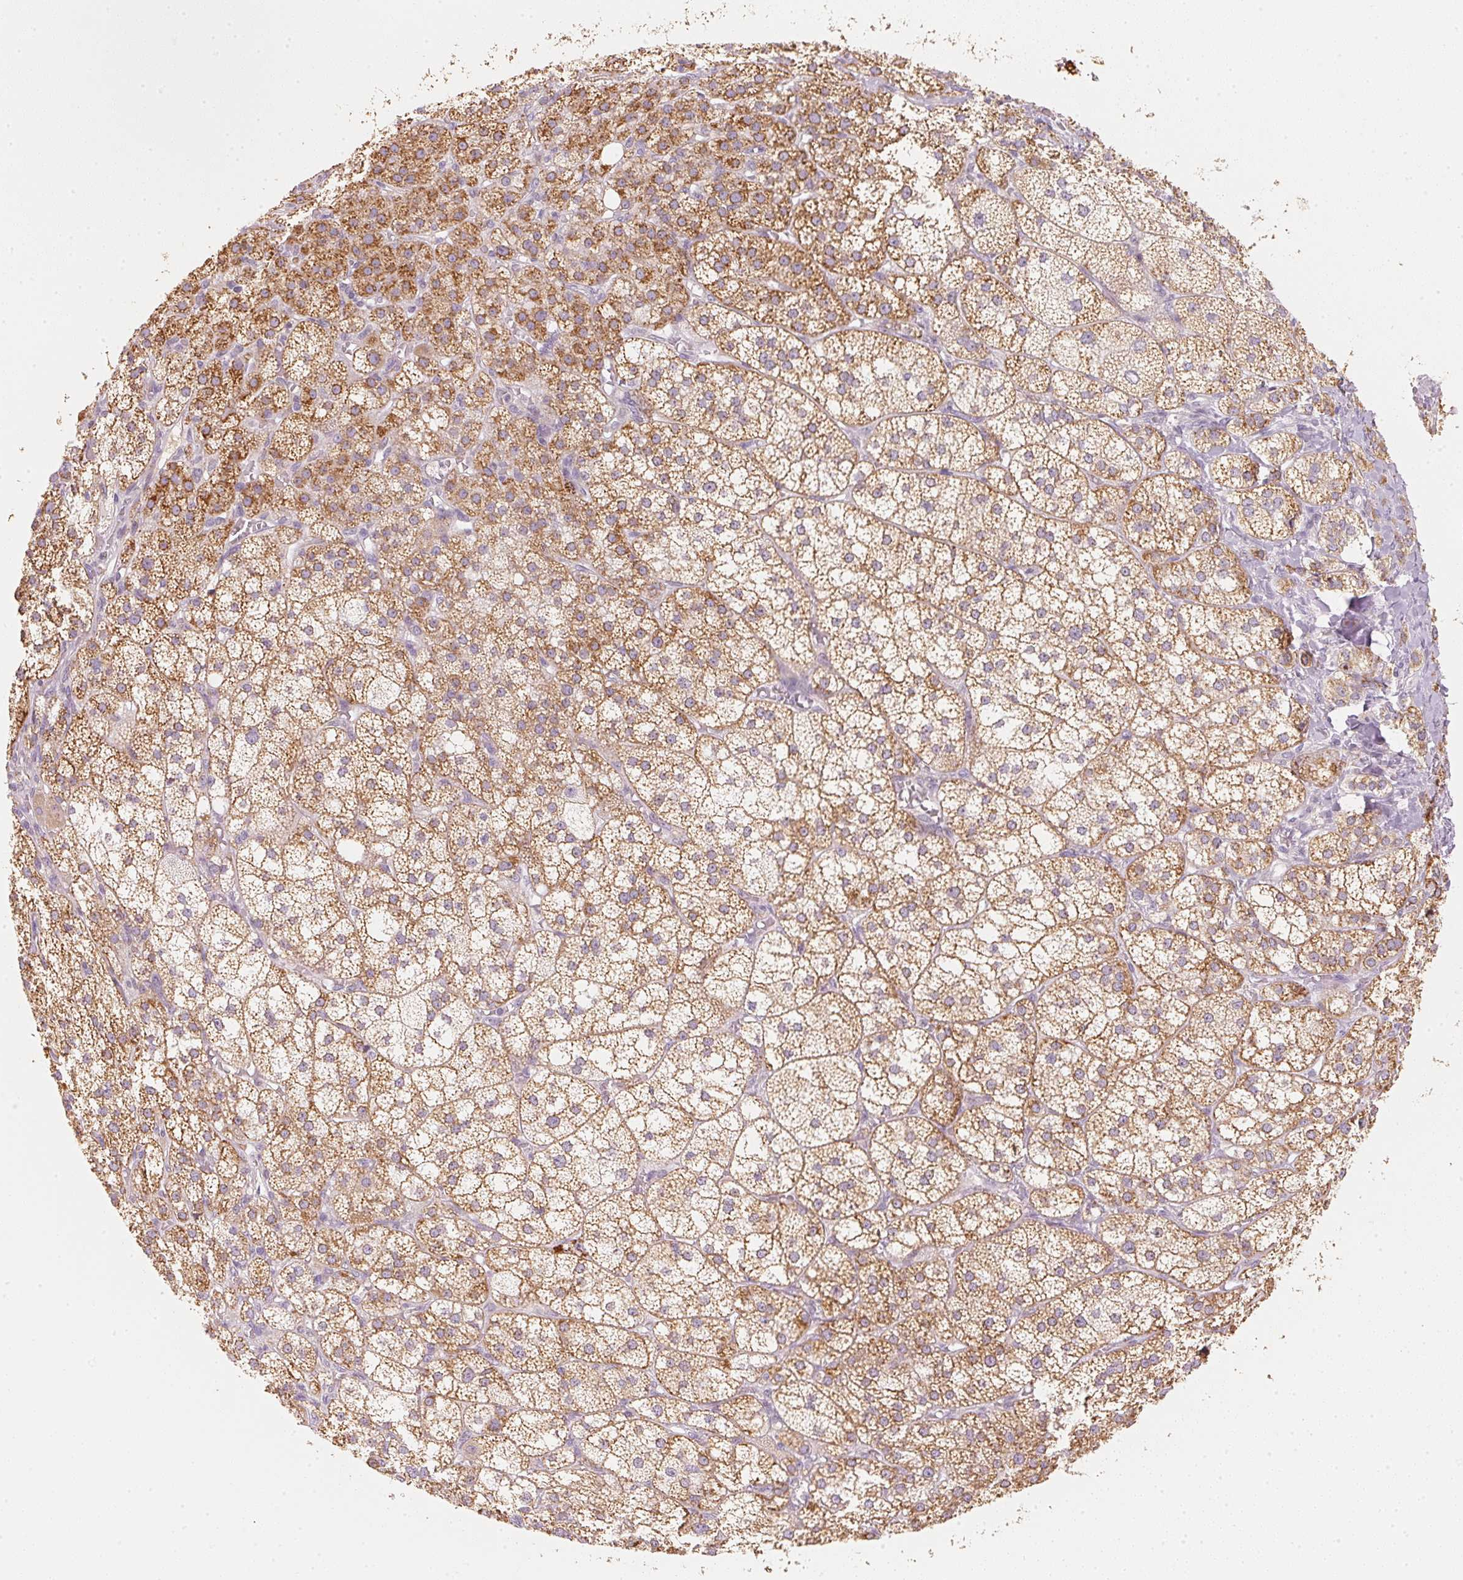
{"staining": {"intensity": "strong", "quantity": ">75%", "location": "cytoplasmic/membranous"}, "tissue": "adrenal gland", "cell_type": "Glandular cells", "image_type": "normal", "snomed": [{"axis": "morphology", "description": "Normal tissue, NOS"}, {"axis": "topography", "description": "Adrenal gland"}], "caption": "IHC (DAB) staining of benign adrenal gland displays strong cytoplasmic/membranous protein expression in about >75% of glandular cells.", "gene": "RMDN2", "patient": {"sex": "female", "age": 60}}